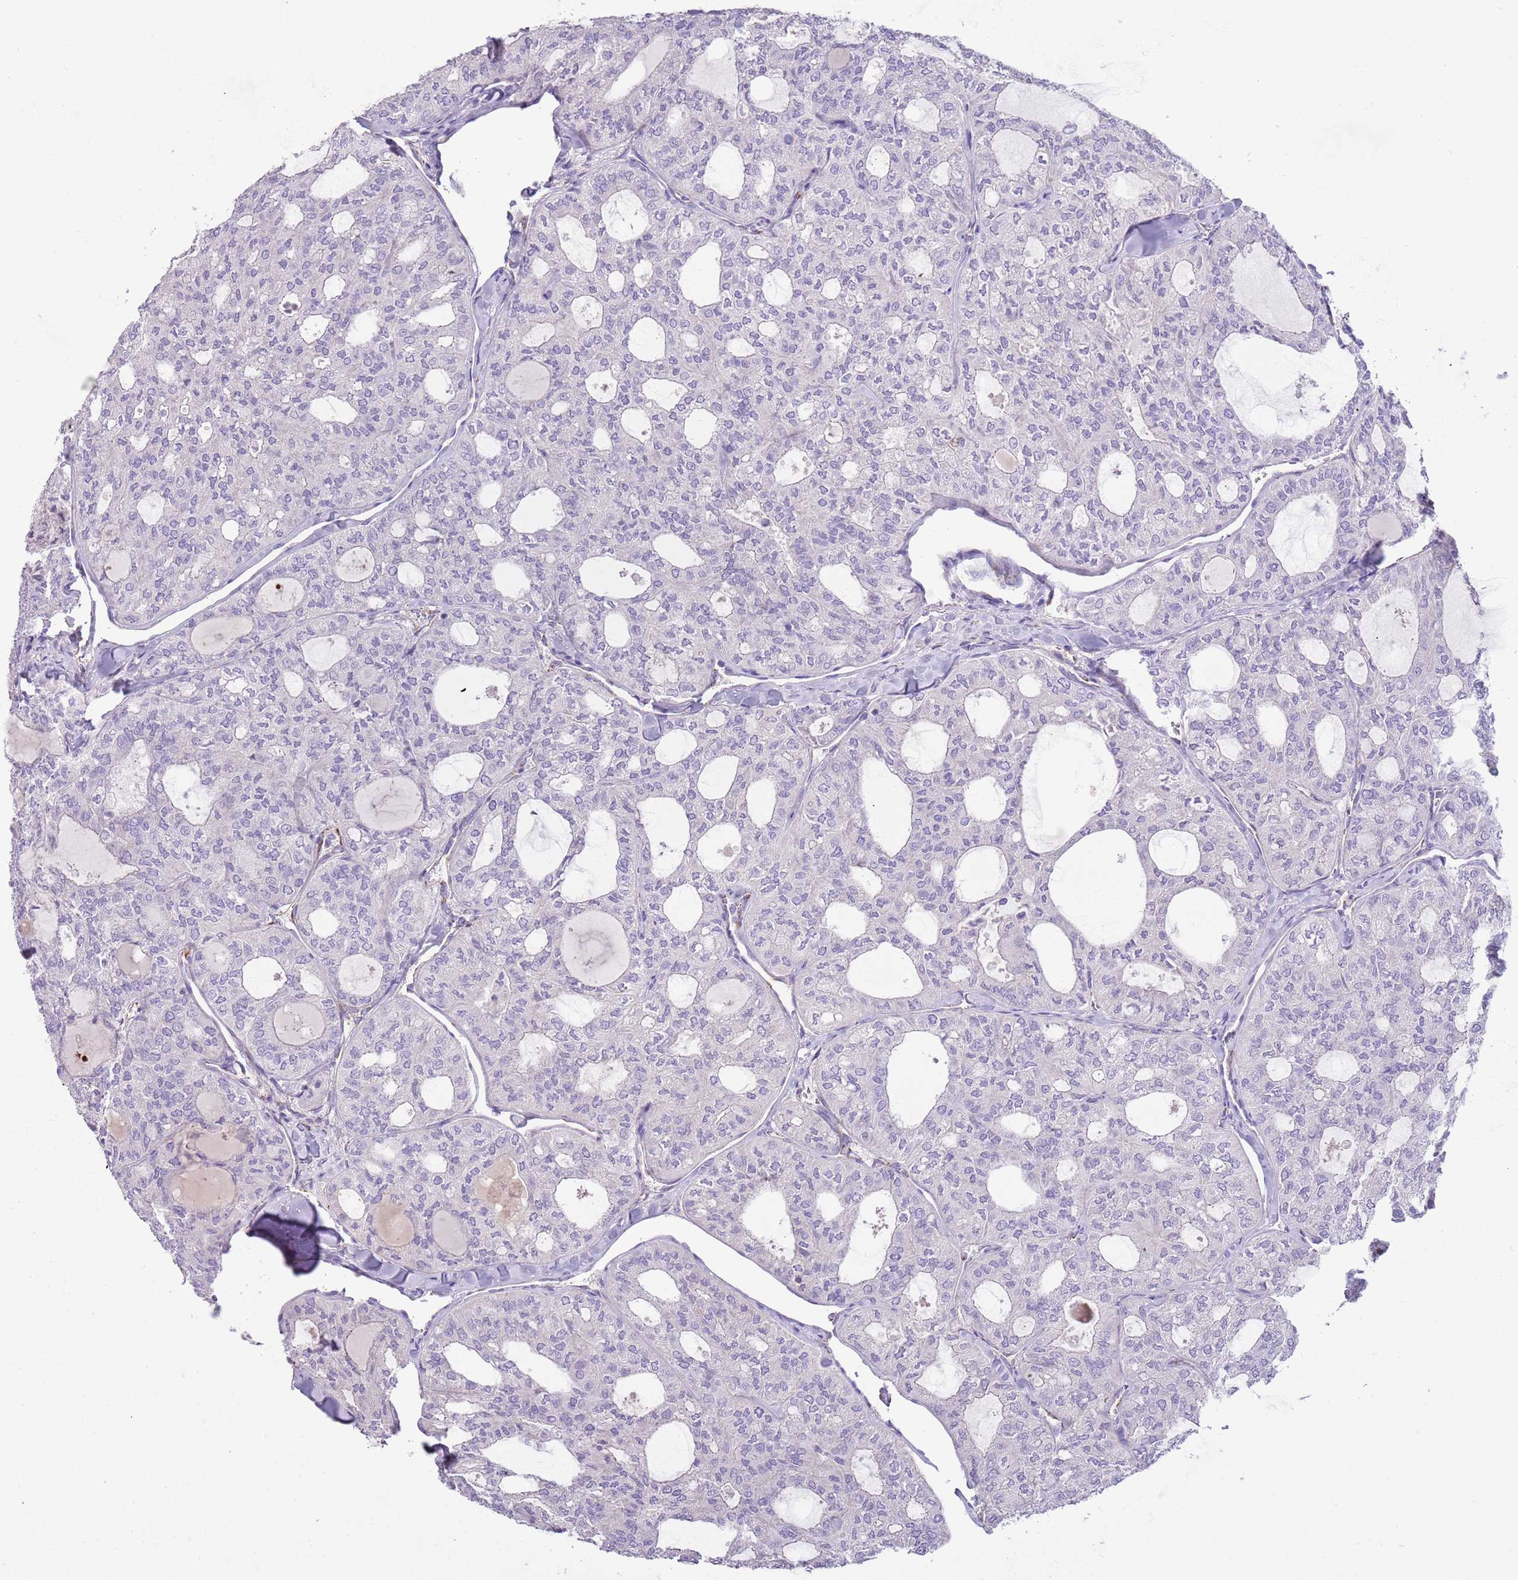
{"staining": {"intensity": "negative", "quantity": "none", "location": "none"}, "tissue": "thyroid cancer", "cell_type": "Tumor cells", "image_type": "cancer", "snomed": [{"axis": "morphology", "description": "Follicular adenoma carcinoma, NOS"}, {"axis": "topography", "description": "Thyroid gland"}], "caption": "Thyroid follicular adenoma carcinoma stained for a protein using IHC displays no positivity tumor cells.", "gene": "RNF222", "patient": {"sex": "male", "age": 75}}